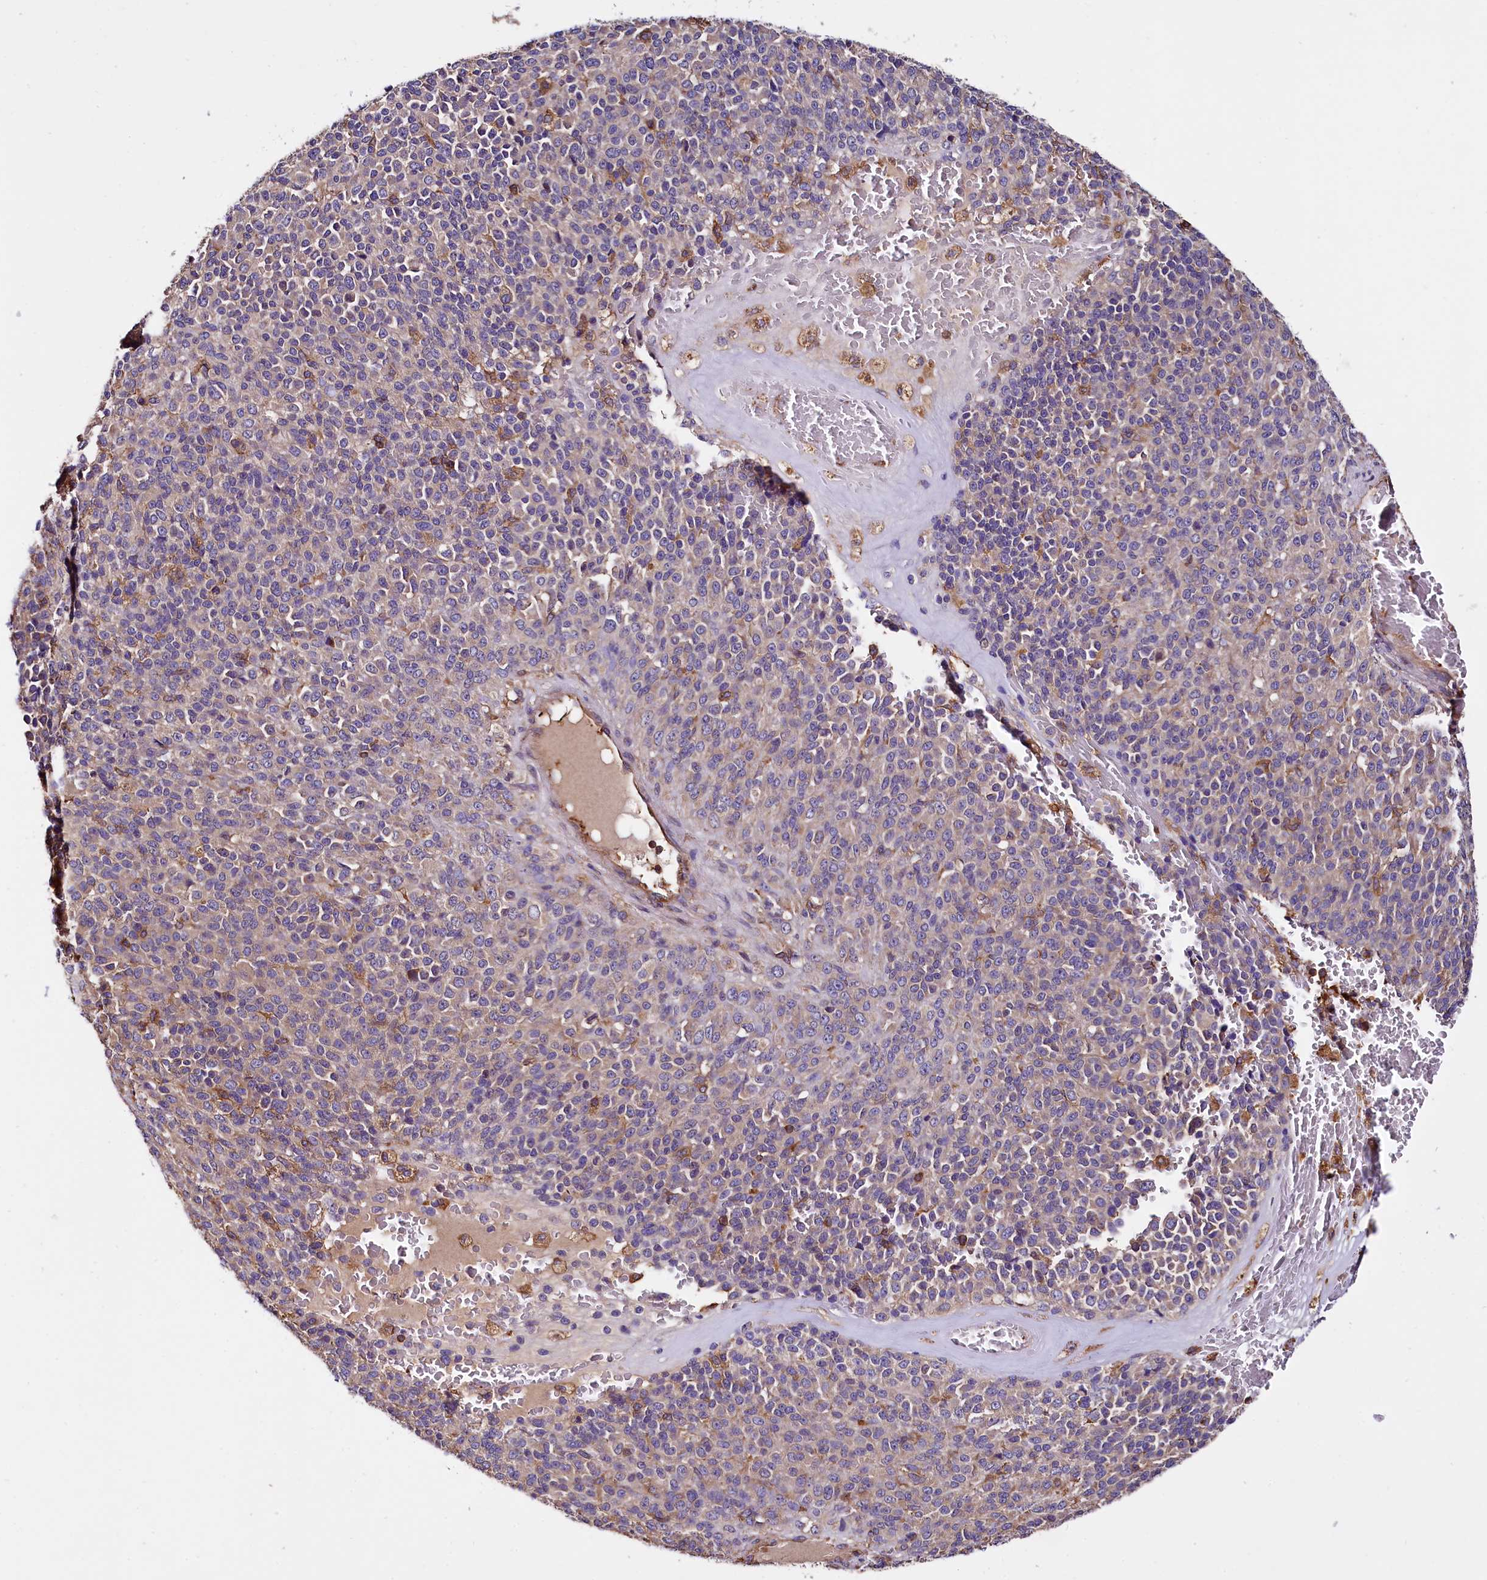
{"staining": {"intensity": "negative", "quantity": "none", "location": "none"}, "tissue": "melanoma", "cell_type": "Tumor cells", "image_type": "cancer", "snomed": [{"axis": "morphology", "description": "Malignant melanoma, Metastatic site"}, {"axis": "topography", "description": "Brain"}], "caption": "This is an immunohistochemistry (IHC) photomicrograph of melanoma. There is no expression in tumor cells.", "gene": "RARS2", "patient": {"sex": "female", "age": 56}}